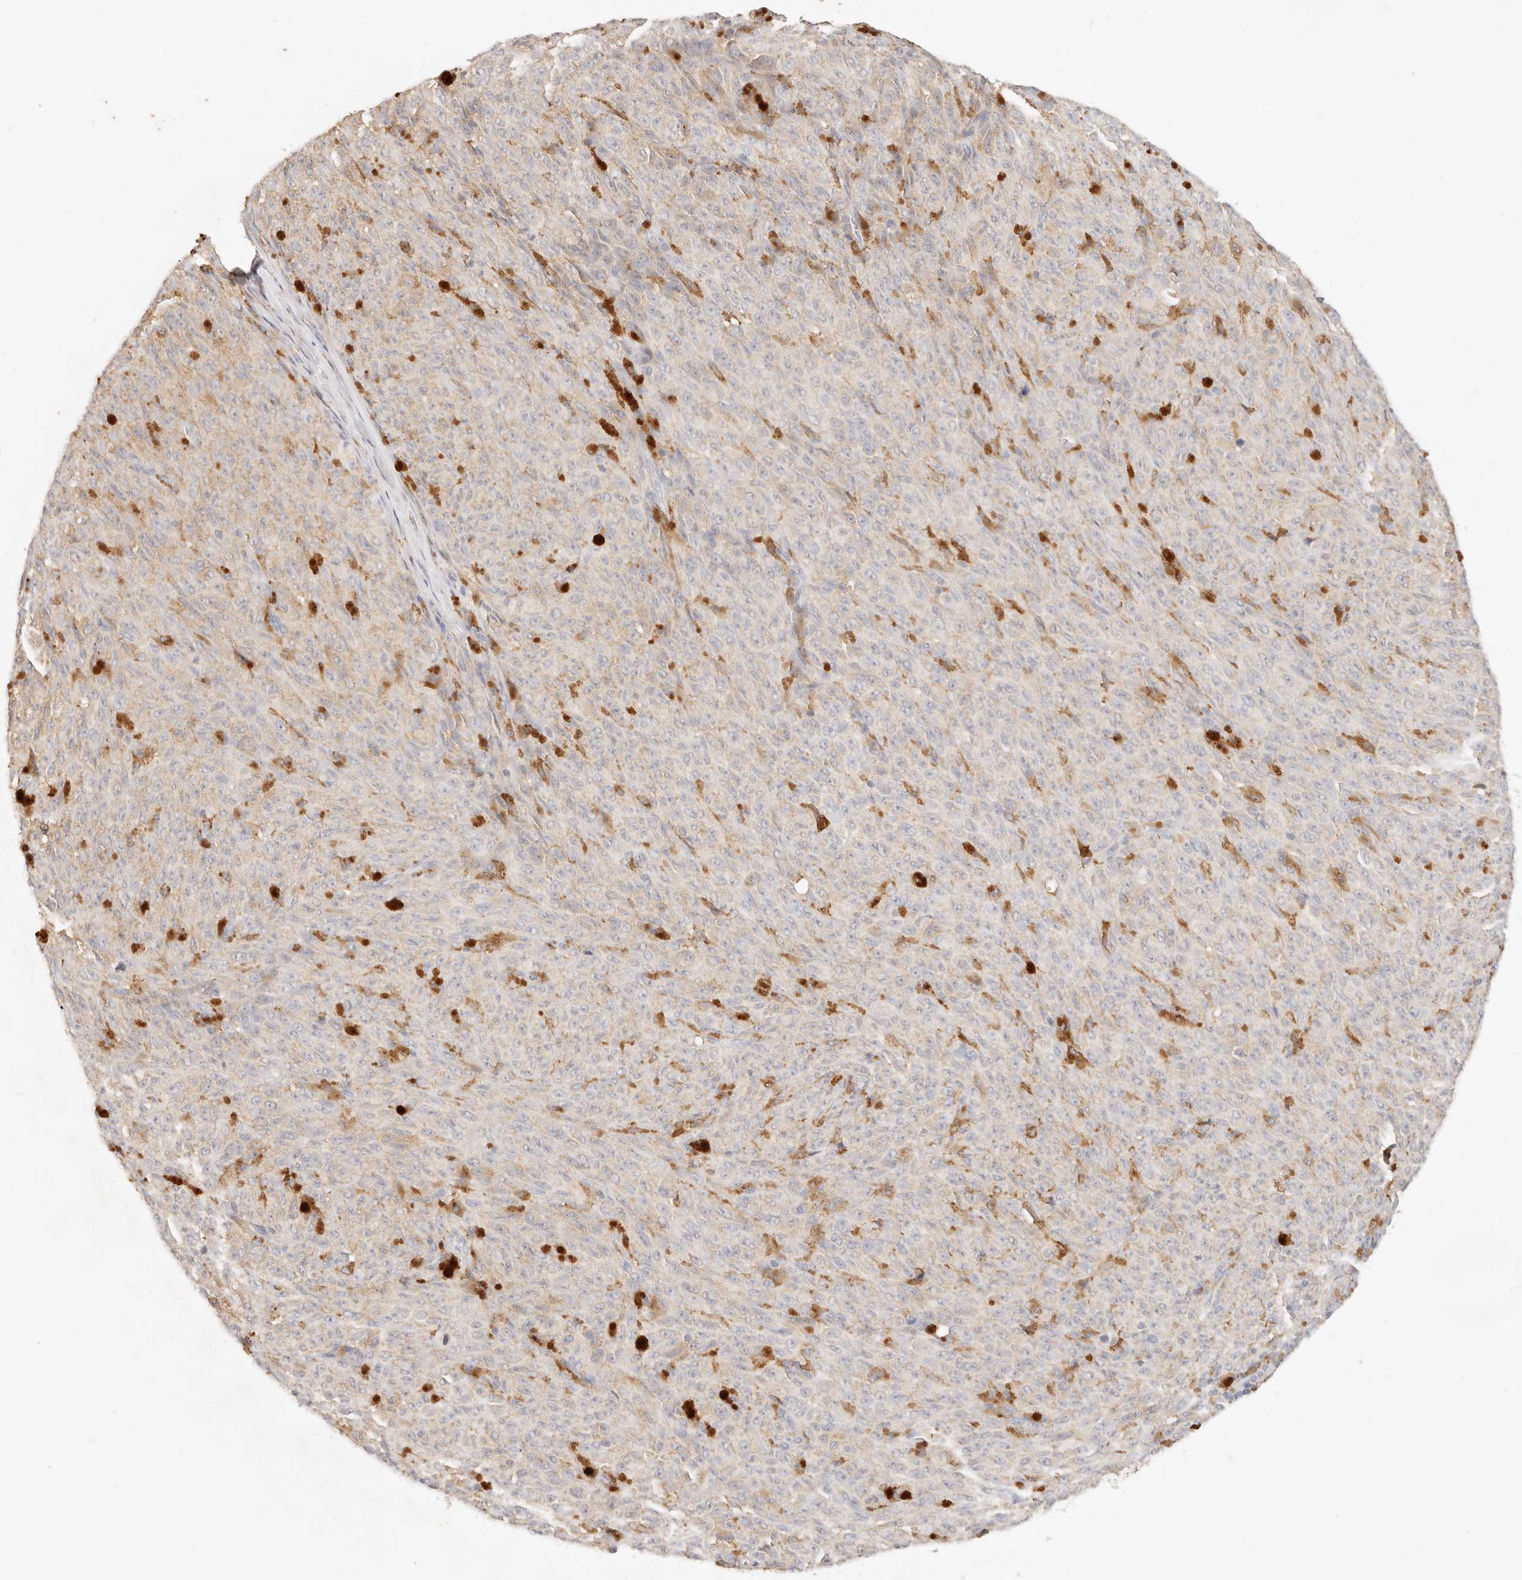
{"staining": {"intensity": "weak", "quantity": "25%-75%", "location": "cytoplasmic/membranous"}, "tissue": "melanoma", "cell_type": "Tumor cells", "image_type": "cancer", "snomed": [{"axis": "morphology", "description": "Malignant melanoma, NOS"}, {"axis": "topography", "description": "Skin"}], "caption": "Tumor cells exhibit weak cytoplasmic/membranous positivity in approximately 25%-75% of cells in malignant melanoma.", "gene": "HK2", "patient": {"sex": "female", "age": 82}}